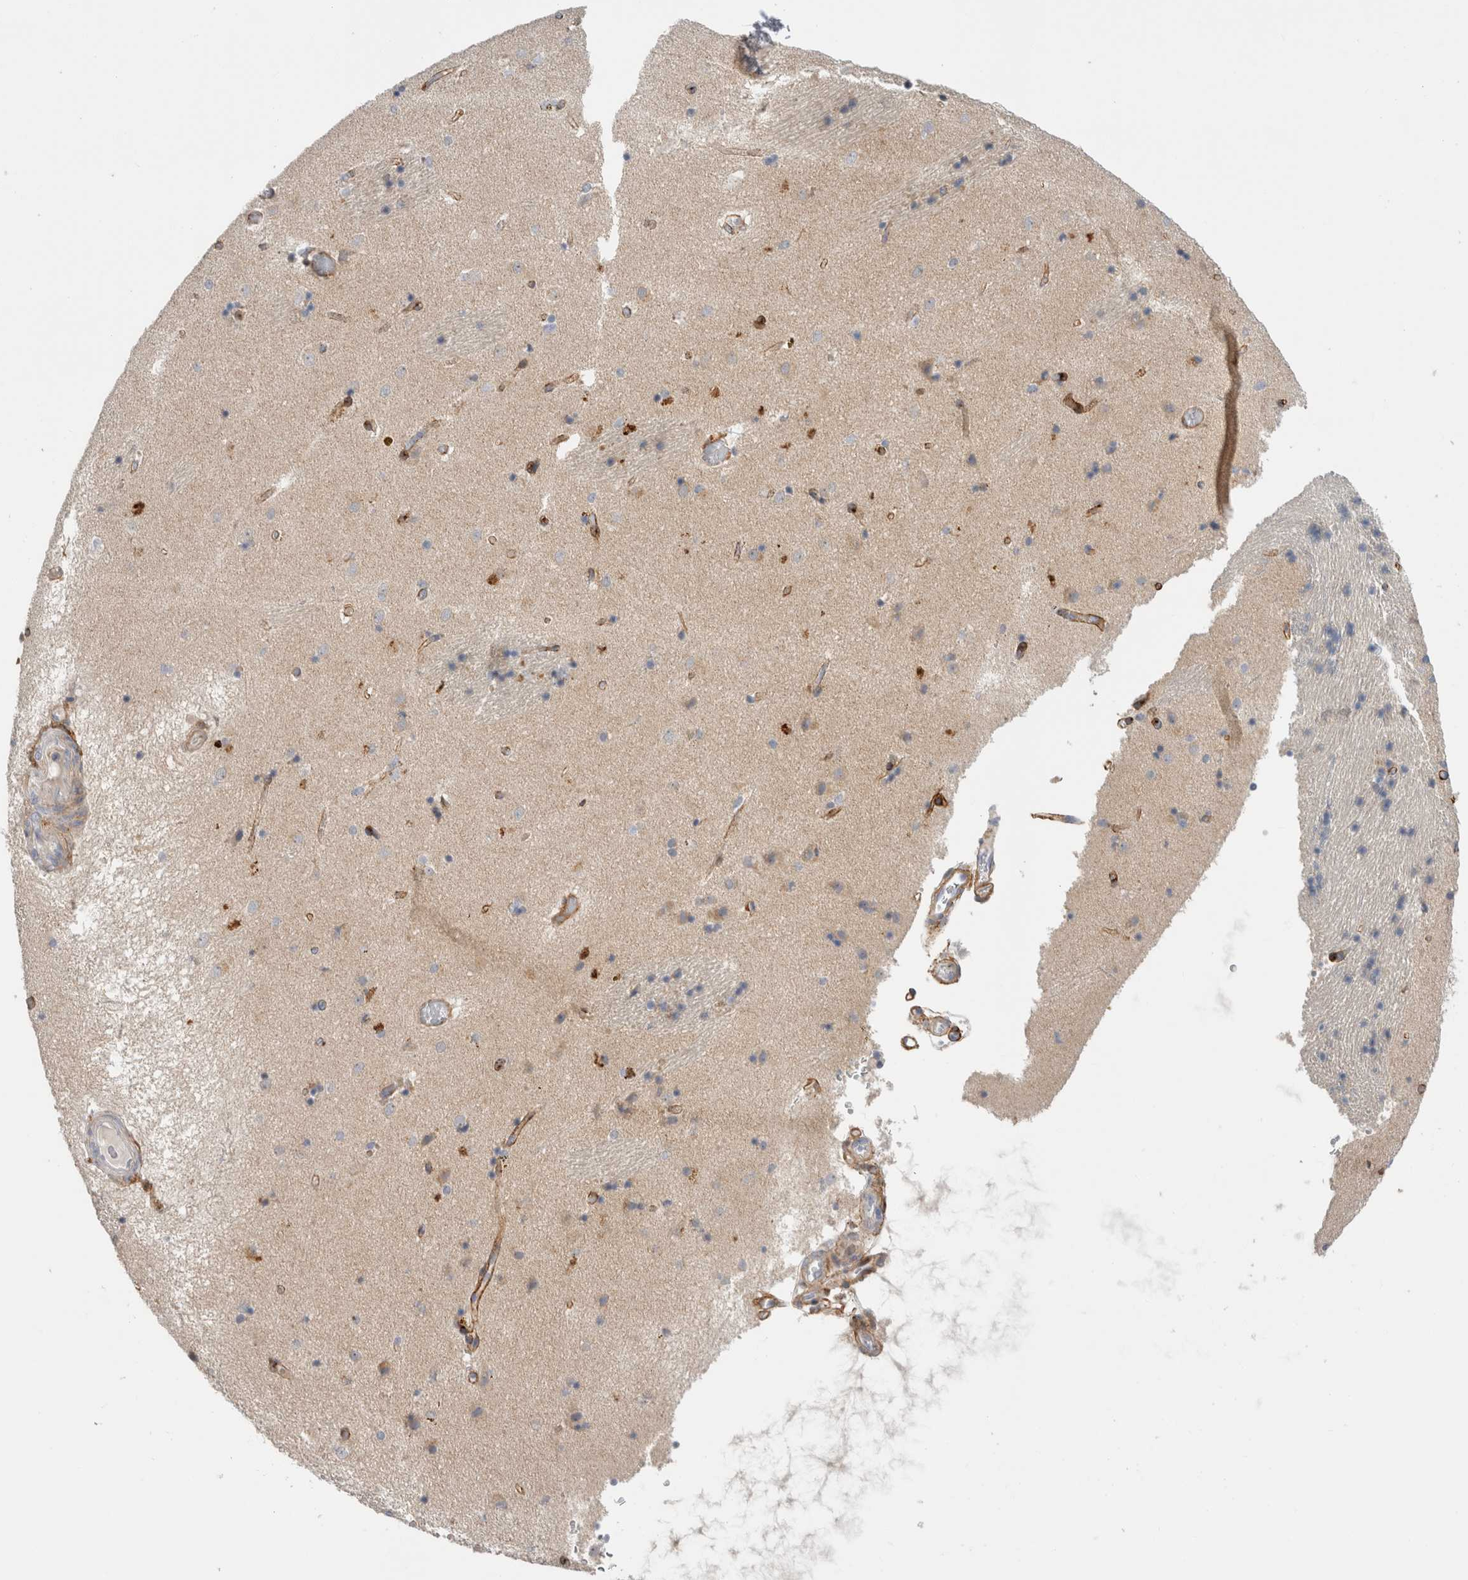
{"staining": {"intensity": "negative", "quantity": "none", "location": "none"}, "tissue": "caudate", "cell_type": "Glial cells", "image_type": "normal", "snomed": [{"axis": "morphology", "description": "Normal tissue, NOS"}, {"axis": "topography", "description": "Lateral ventricle wall"}], "caption": "Immunohistochemistry (IHC) histopathology image of benign caudate: caudate stained with DAB shows no significant protein staining in glial cells.", "gene": "SLC20A2", "patient": {"sex": "male", "age": 70}}